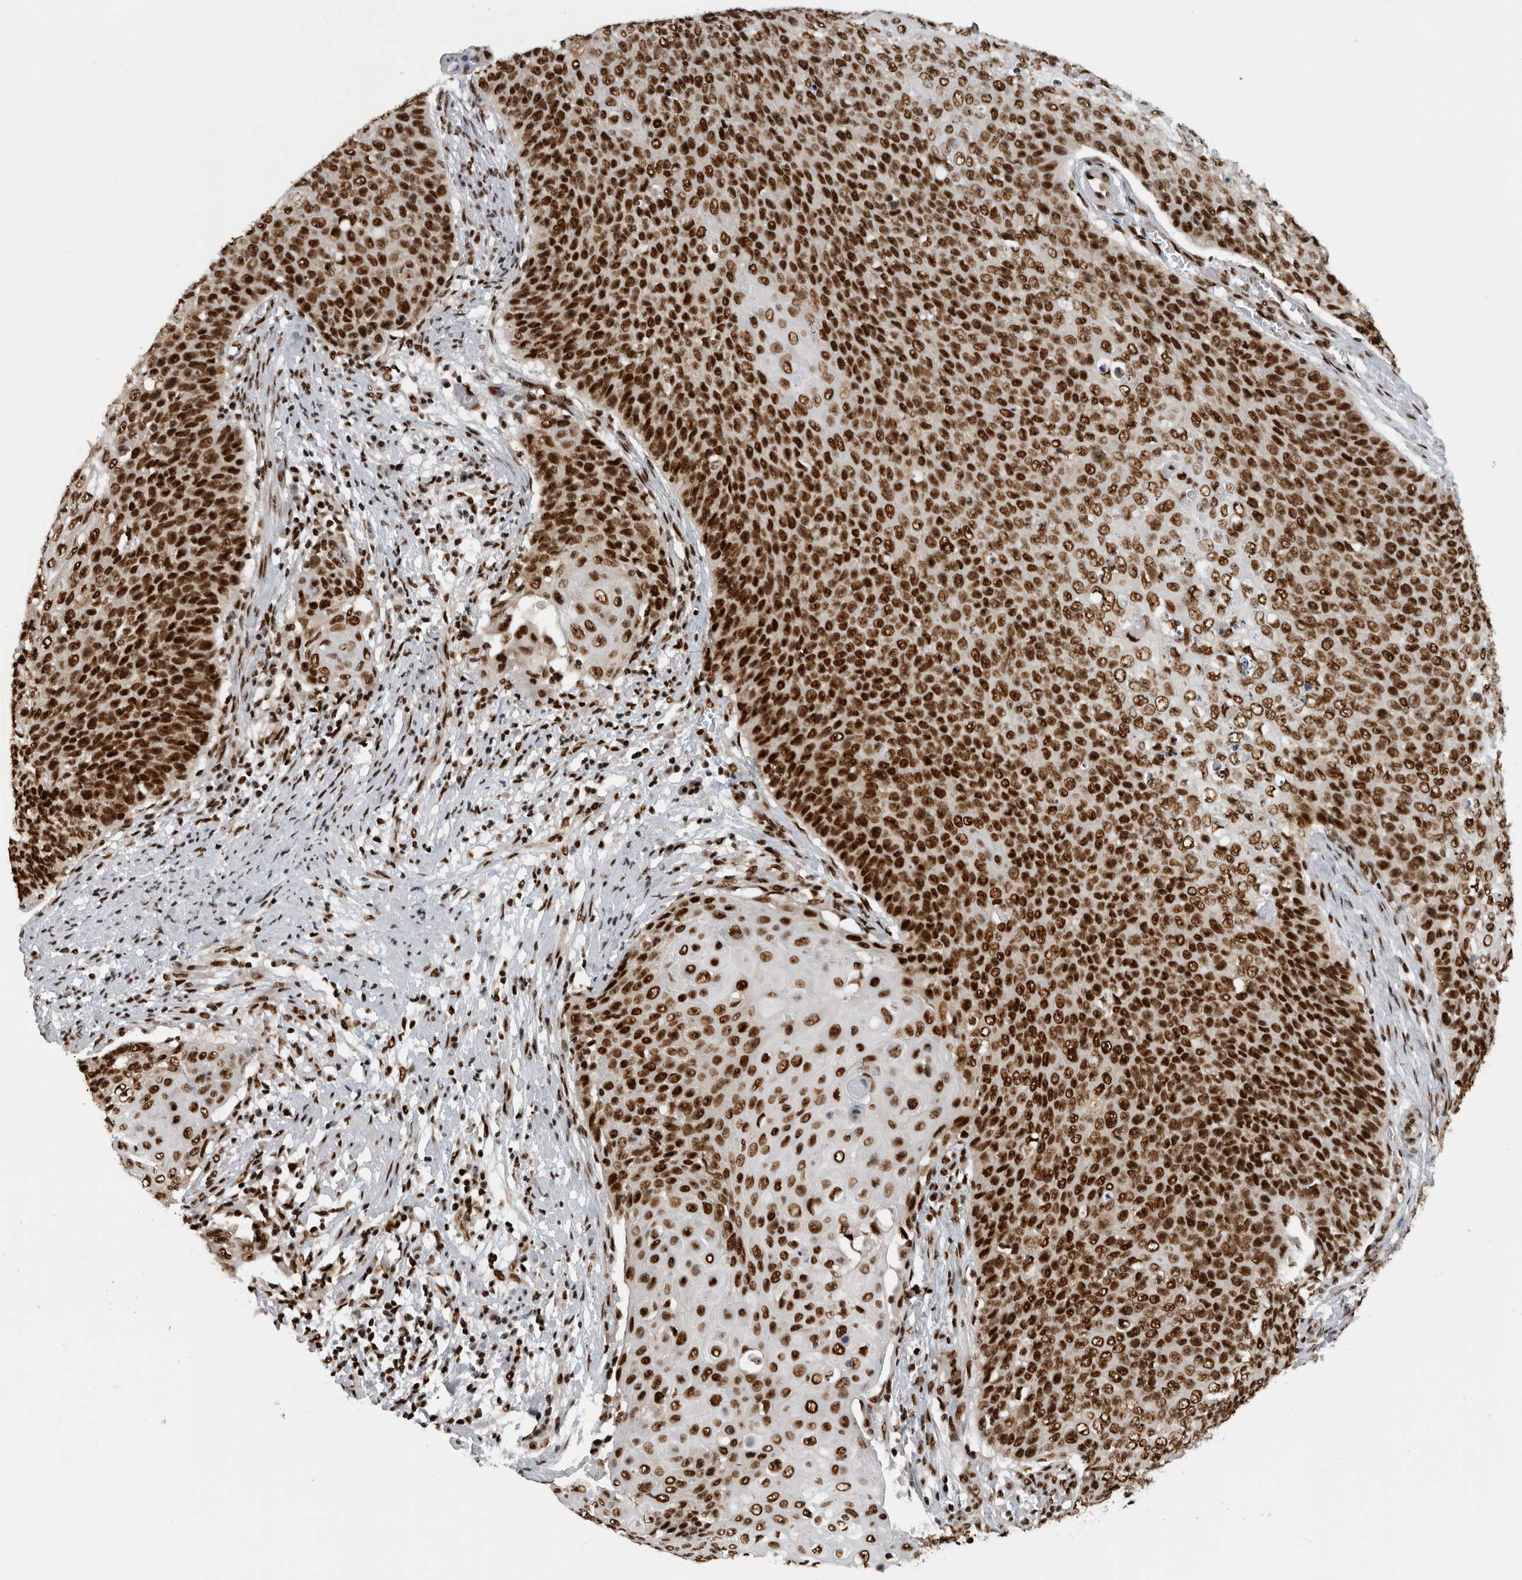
{"staining": {"intensity": "strong", "quantity": ">75%", "location": "nuclear"}, "tissue": "cervical cancer", "cell_type": "Tumor cells", "image_type": "cancer", "snomed": [{"axis": "morphology", "description": "Squamous cell carcinoma, NOS"}, {"axis": "topography", "description": "Cervix"}], "caption": "Squamous cell carcinoma (cervical) tissue demonstrates strong nuclear staining in about >75% of tumor cells", "gene": "ZSCAN2", "patient": {"sex": "female", "age": 39}}